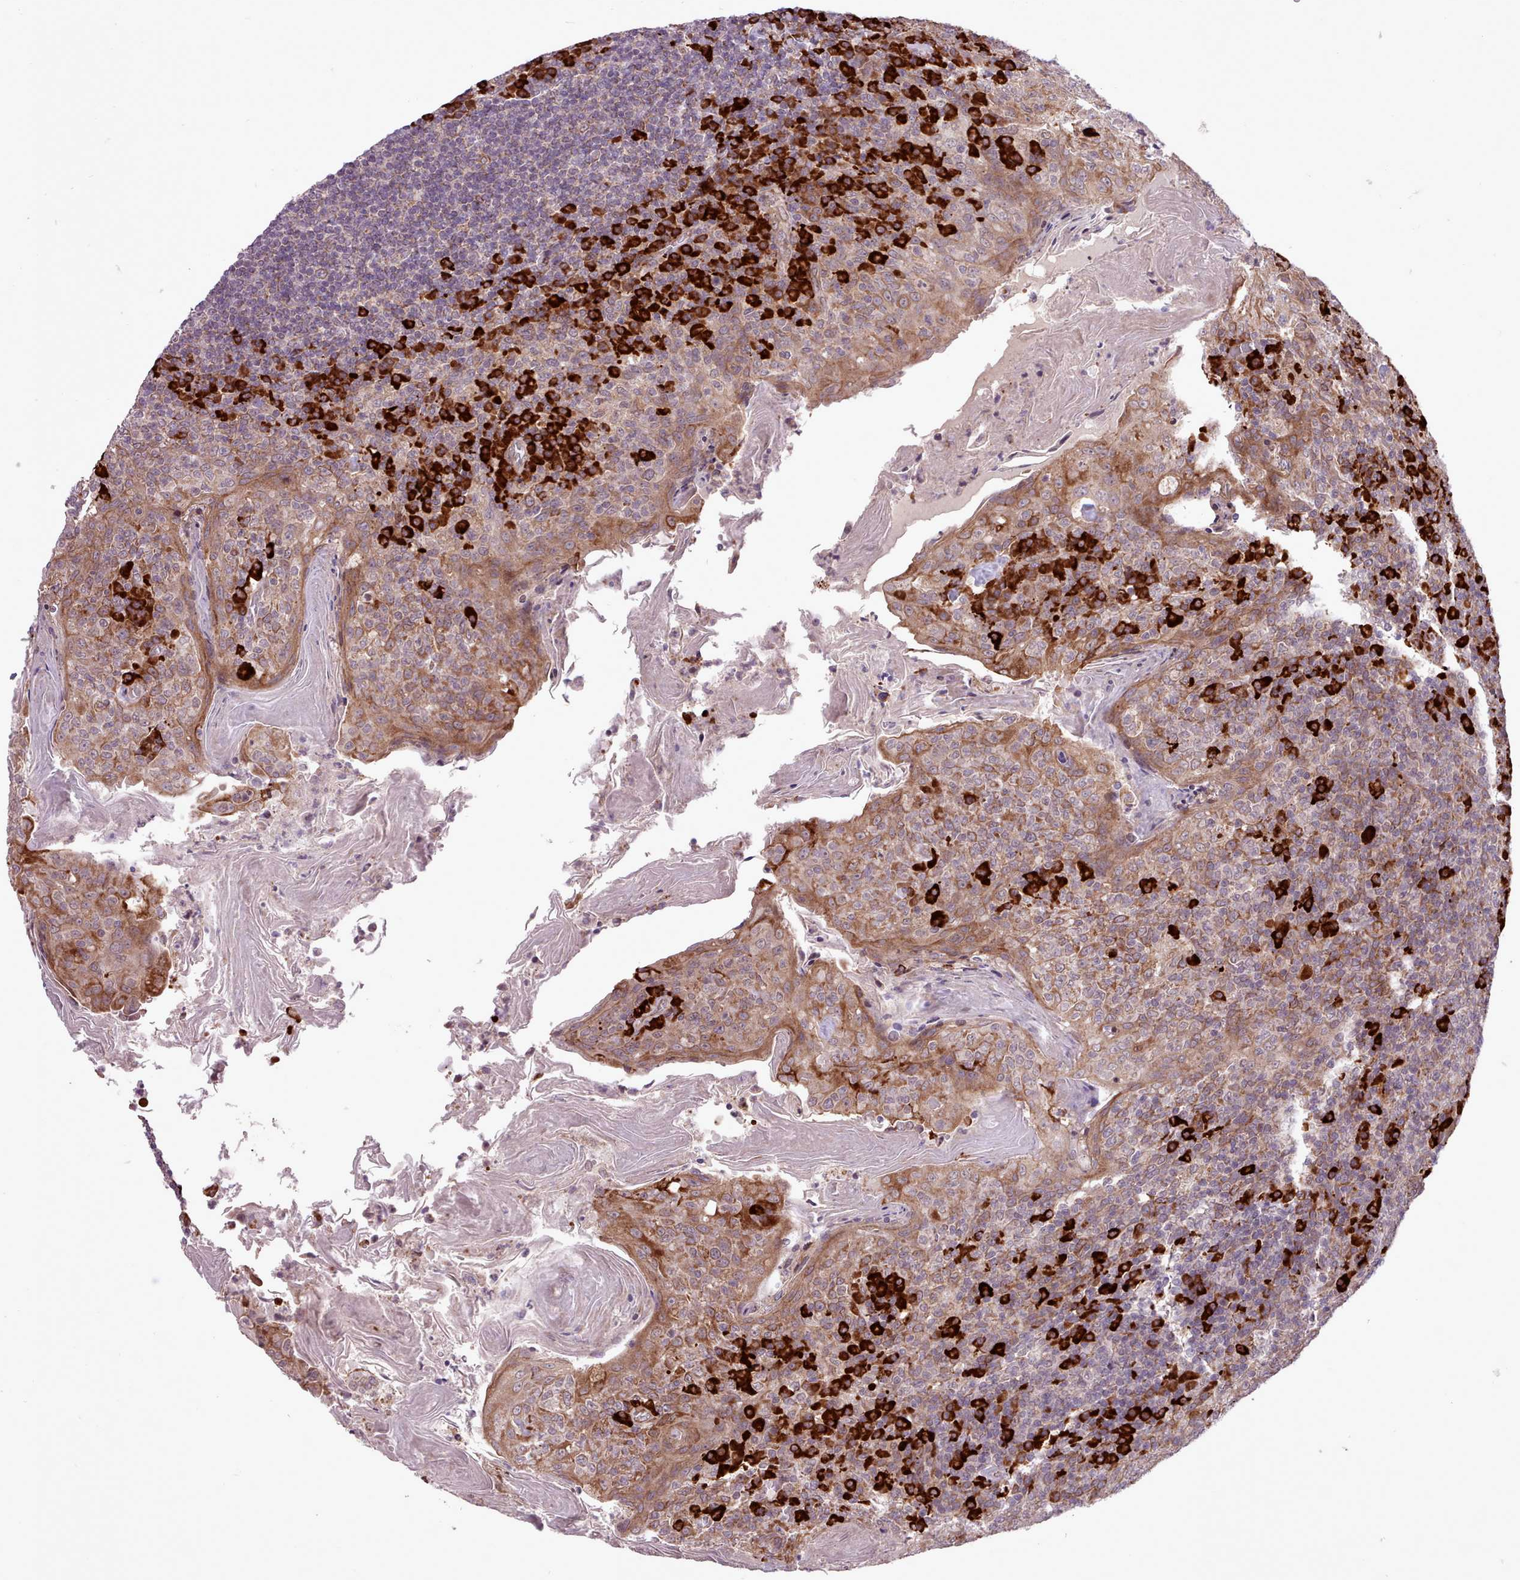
{"staining": {"intensity": "strong", "quantity": "<25%", "location": "cytoplasmic/membranous"}, "tissue": "tonsil", "cell_type": "Germinal center cells", "image_type": "normal", "snomed": [{"axis": "morphology", "description": "Normal tissue, NOS"}, {"axis": "topography", "description": "Tonsil"}], "caption": "Strong cytoplasmic/membranous protein positivity is seen in approximately <25% of germinal center cells in tonsil.", "gene": "TTLL3", "patient": {"sex": "female", "age": 10}}